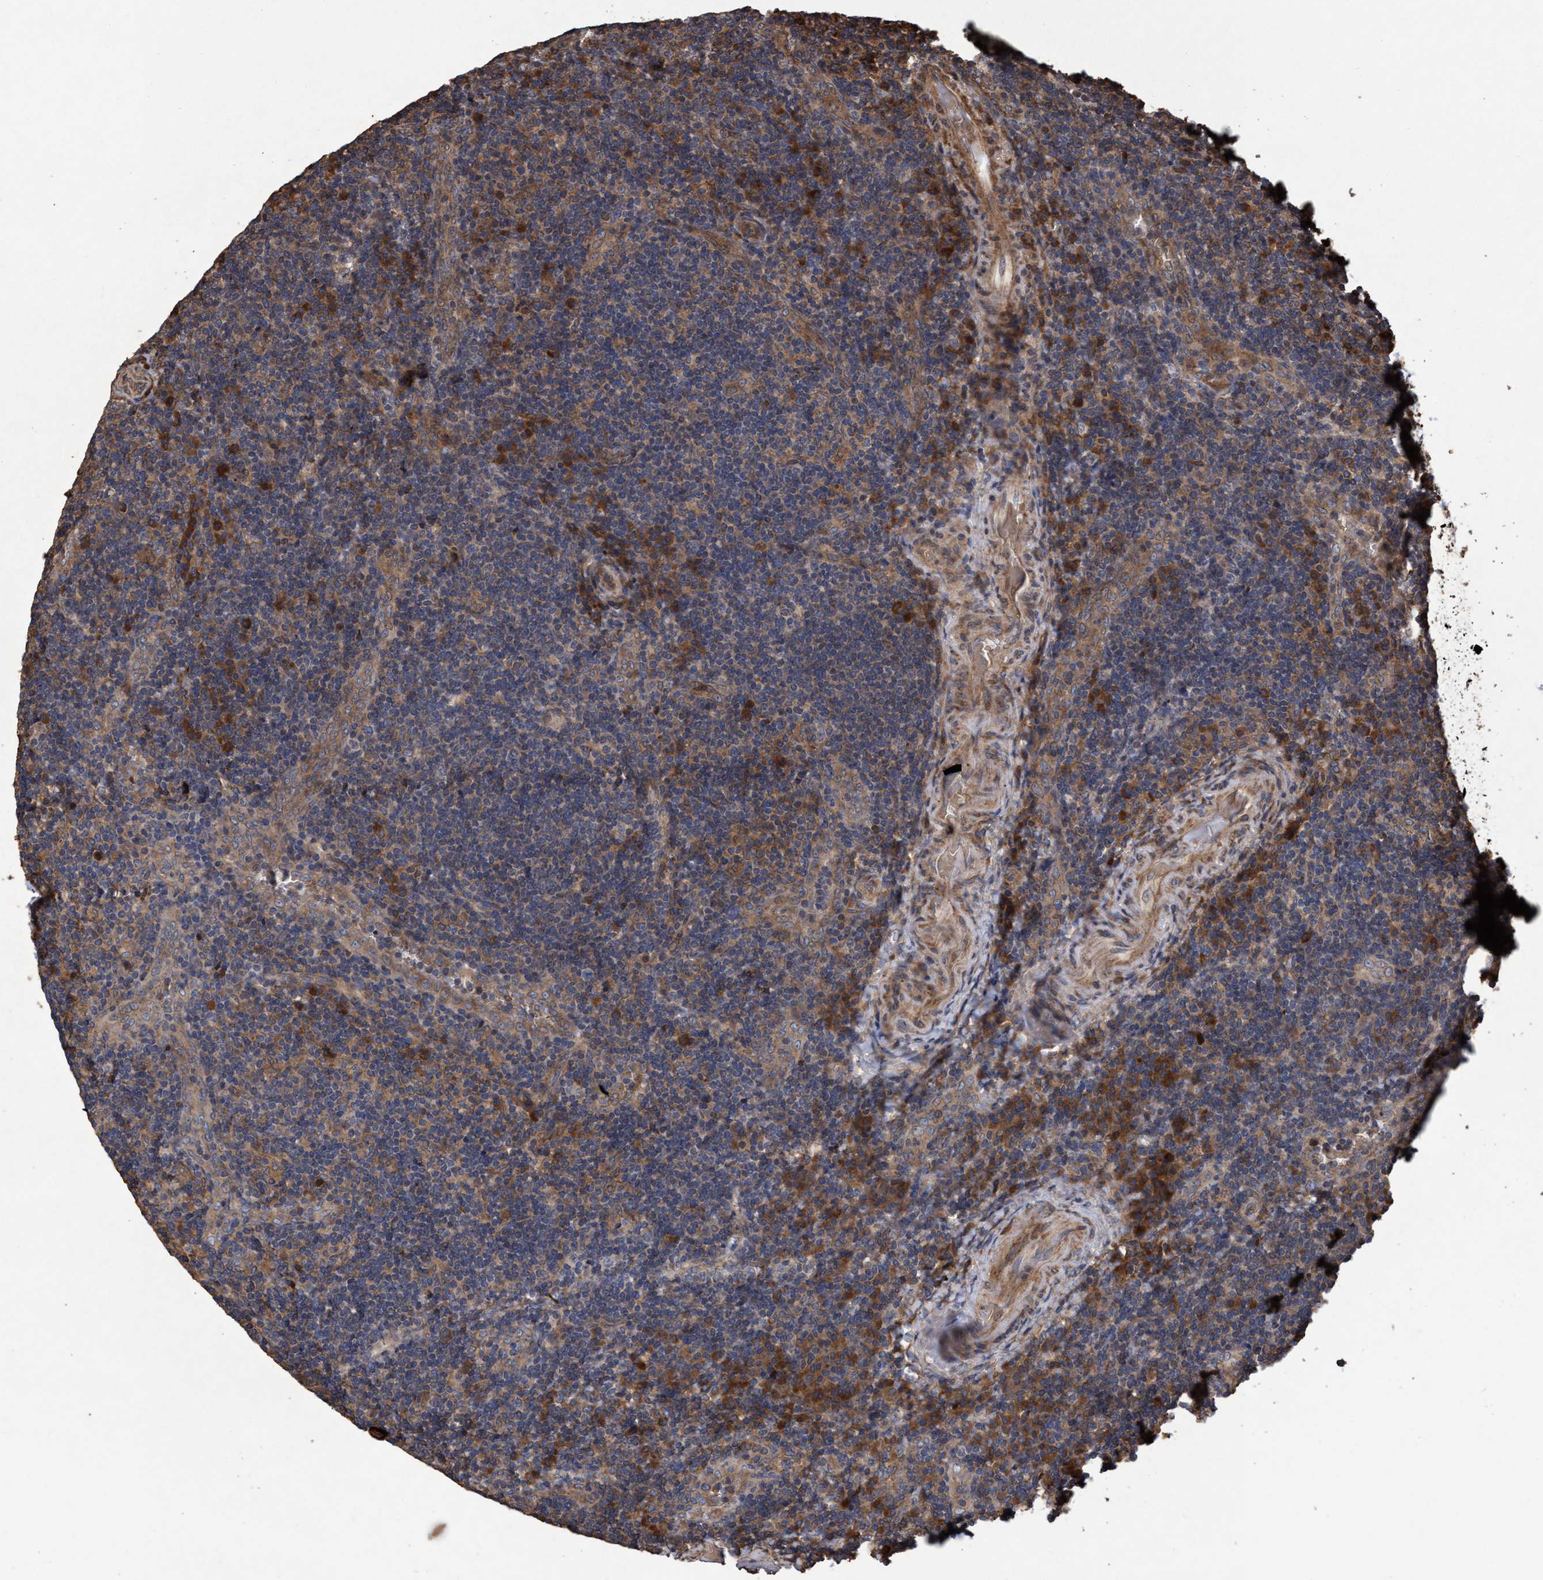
{"staining": {"intensity": "weak", "quantity": ">75%", "location": "cytoplasmic/membranous"}, "tissue": "lymphoma", "cell_type": "Tumor cells", "image_type": "cancer", "snomed": [{"axis": "morphology", "description": "Malignant lymphoma, non-Hodgkin's type, High grade"}, {"axis": "topography", "description": "Tonsil"}], "caption": "High-magnification brightfield microscopy of high-grade malignant lymphoma, non-Hodgkin's type stained with DAB (brown) and counterstained with hematoxylin (blue). tumor cells exhibit weak cytoplasmic/membranous expression is present in about>75% of cells.", "gene": "CHMP6", "patient": {"sex": "female", "age": 36}}